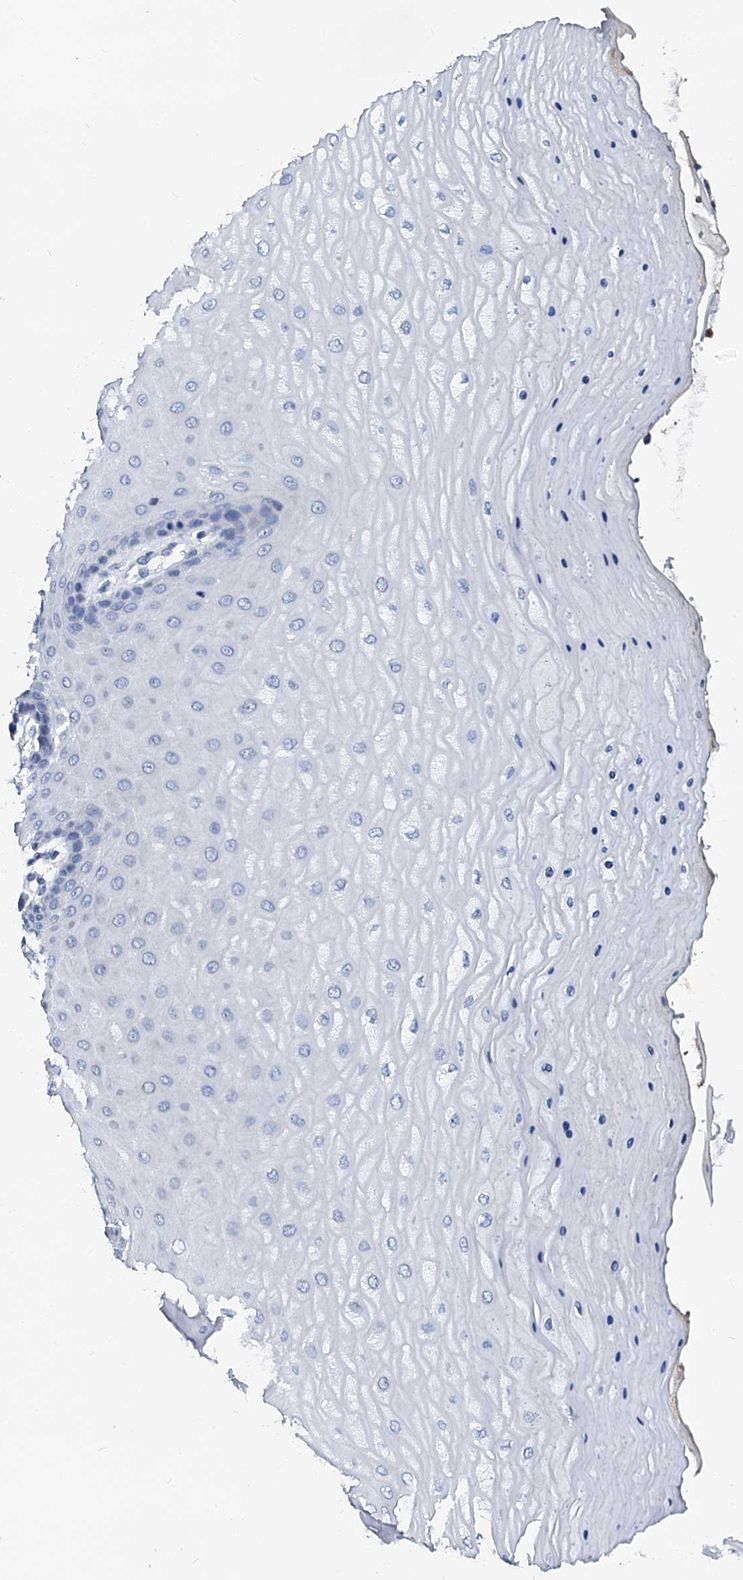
{"staining": {"intensity": "negative", "quantity": "none", "location": "none"}, "tissue": "cervix", "cell_type": "Glandular cells", "image_type": "normal", "snomed": [{"axis": "morphology", "description": "Normal tissue, NOS"}, {"axis": "topography", "description": "Cervix"}], "caption": "There is no significant expression in glandular cells of cervix.", "gene": "RAB27A", "patient": {"sex": "female", "age": 55}}